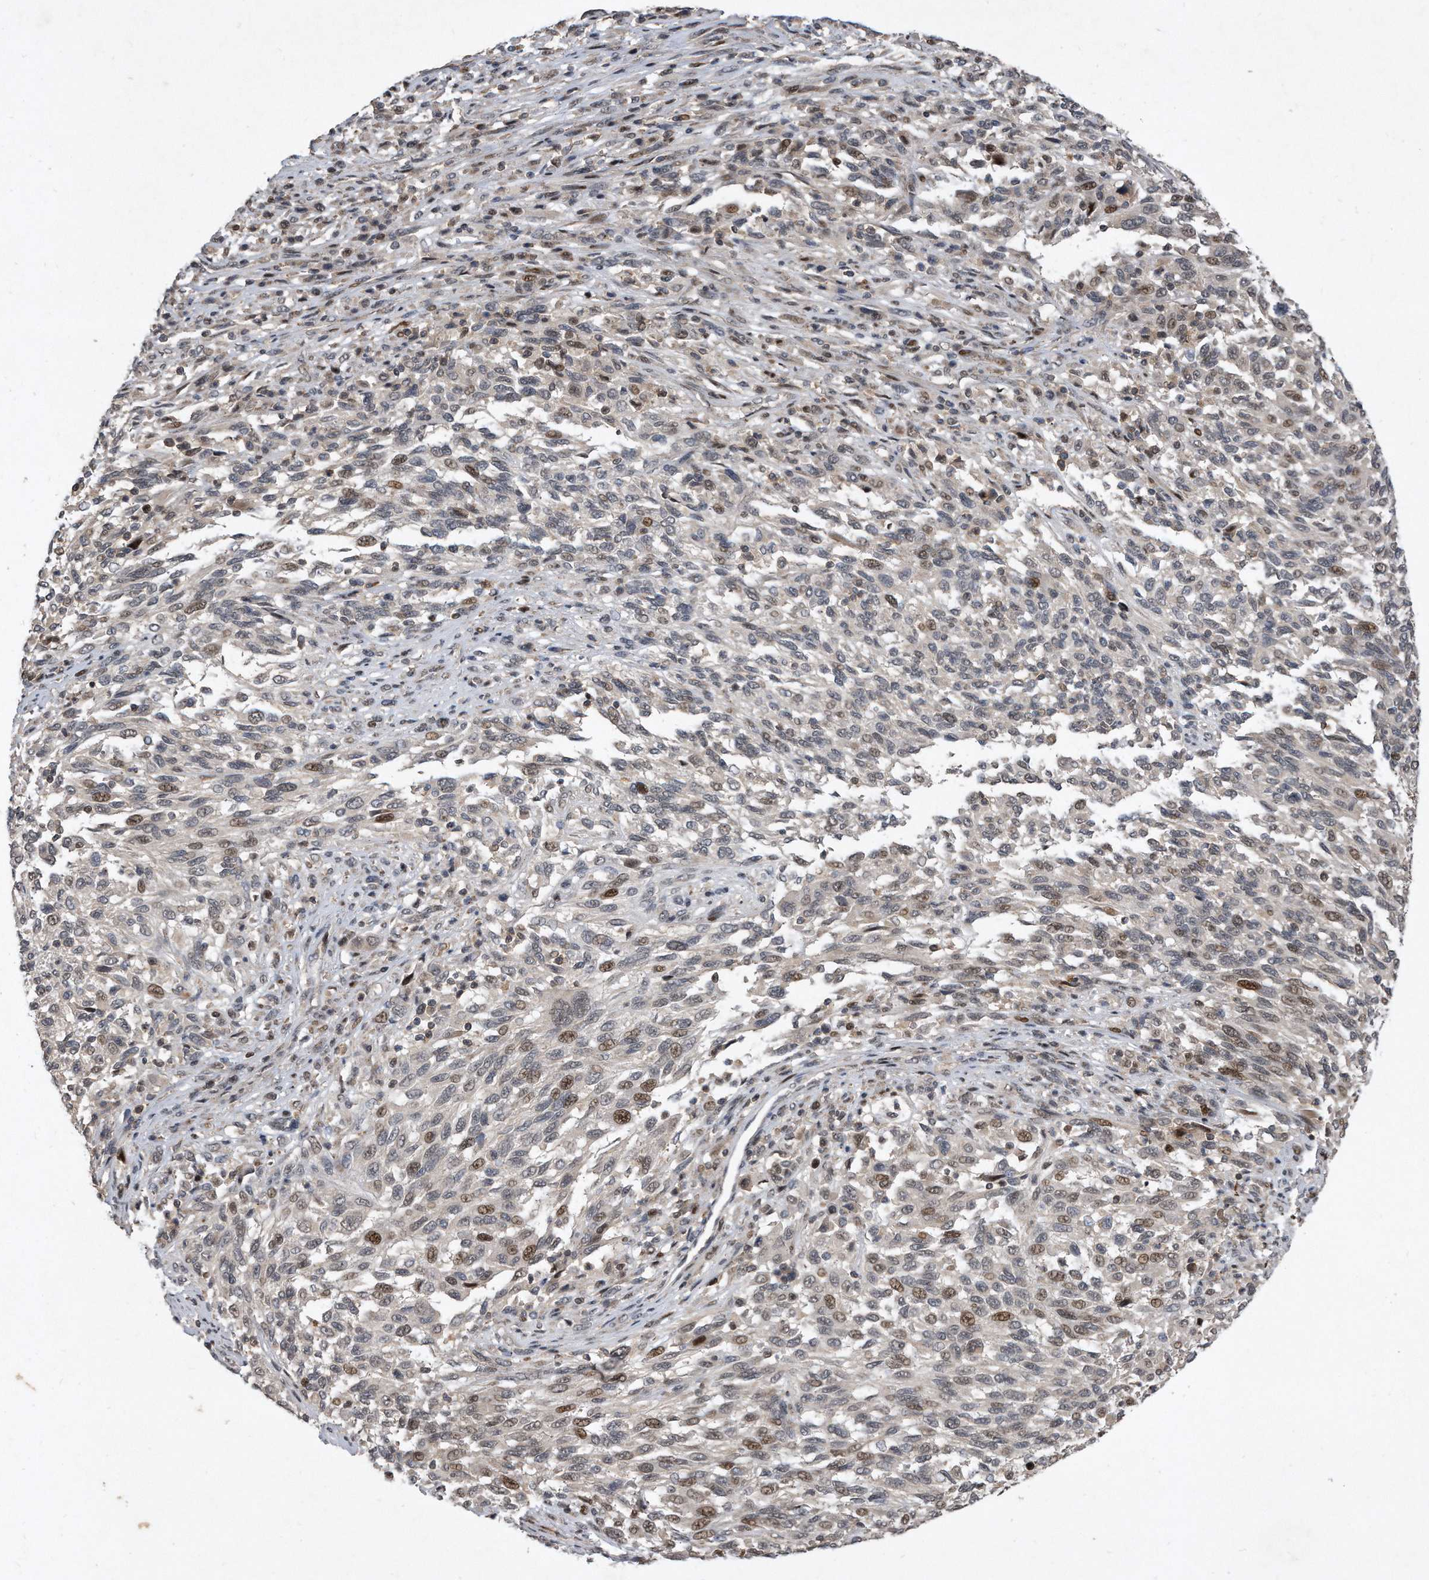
{"staining": {"intensity": "moderate", "quantity": "25%-75%", "location": "nuclear"}, "tissue": "melanoma", "cell_type": "Tumor cells", "image_type": "cancer", "snomed": [{"axis": "morphology", "description": "Malignant melanoma, Metastatic site"}, {"axis": "topography", "description": "Lymph node"}], "caption": "An image of malignant melanoma (metastatic site) stained for a protein shows moderate nuclear brown staining in tumor cells. The protein of interest is shown in brown color, while the nuclei are stained blue.", "gene": "PGBD2", "patient": {"sex": "male", "age": 61}}